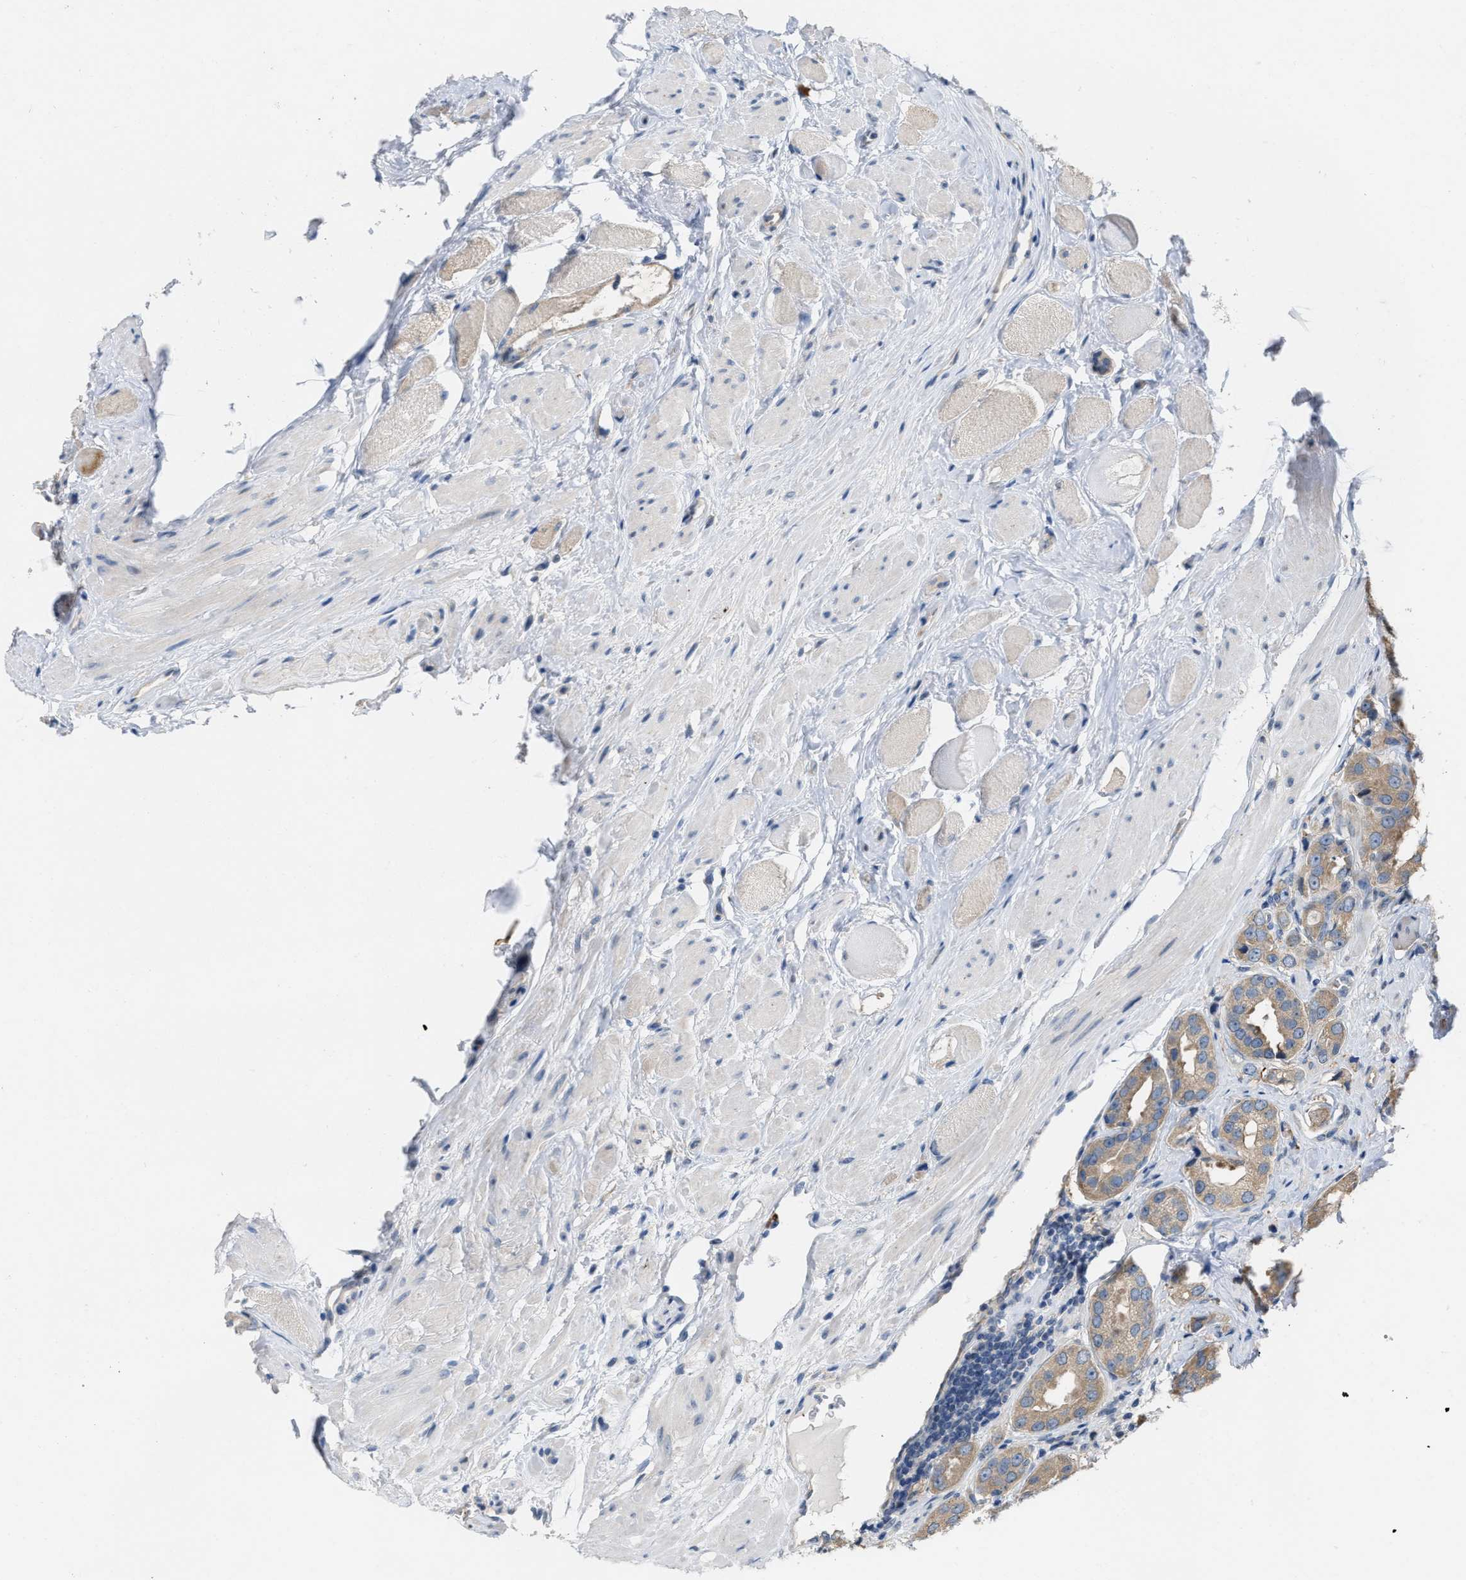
{"staining": {"intensity": "weak", "quantity": ">75%", "location": "cytoplasmic/membranous"}, "tissue": "prostate cancer", "cell_type": "Tumor cells", "image_type": "cancer", "snomed": [{"axis": "morphology", "description": "Adenocarcinoma, Medium grade"}, {"axis": "topography", "description": "Prostate"}], "caption": "A brown stain highlights weak cytoplasmic/membranous expression of a protein in prostate medium-grade adenocarcinoma tumor cells. (Brightfield microscopy of DAB IHC at high magnification).", "gene": "CSNK1A1", "patient": {"sex": "male", "age": 53}}